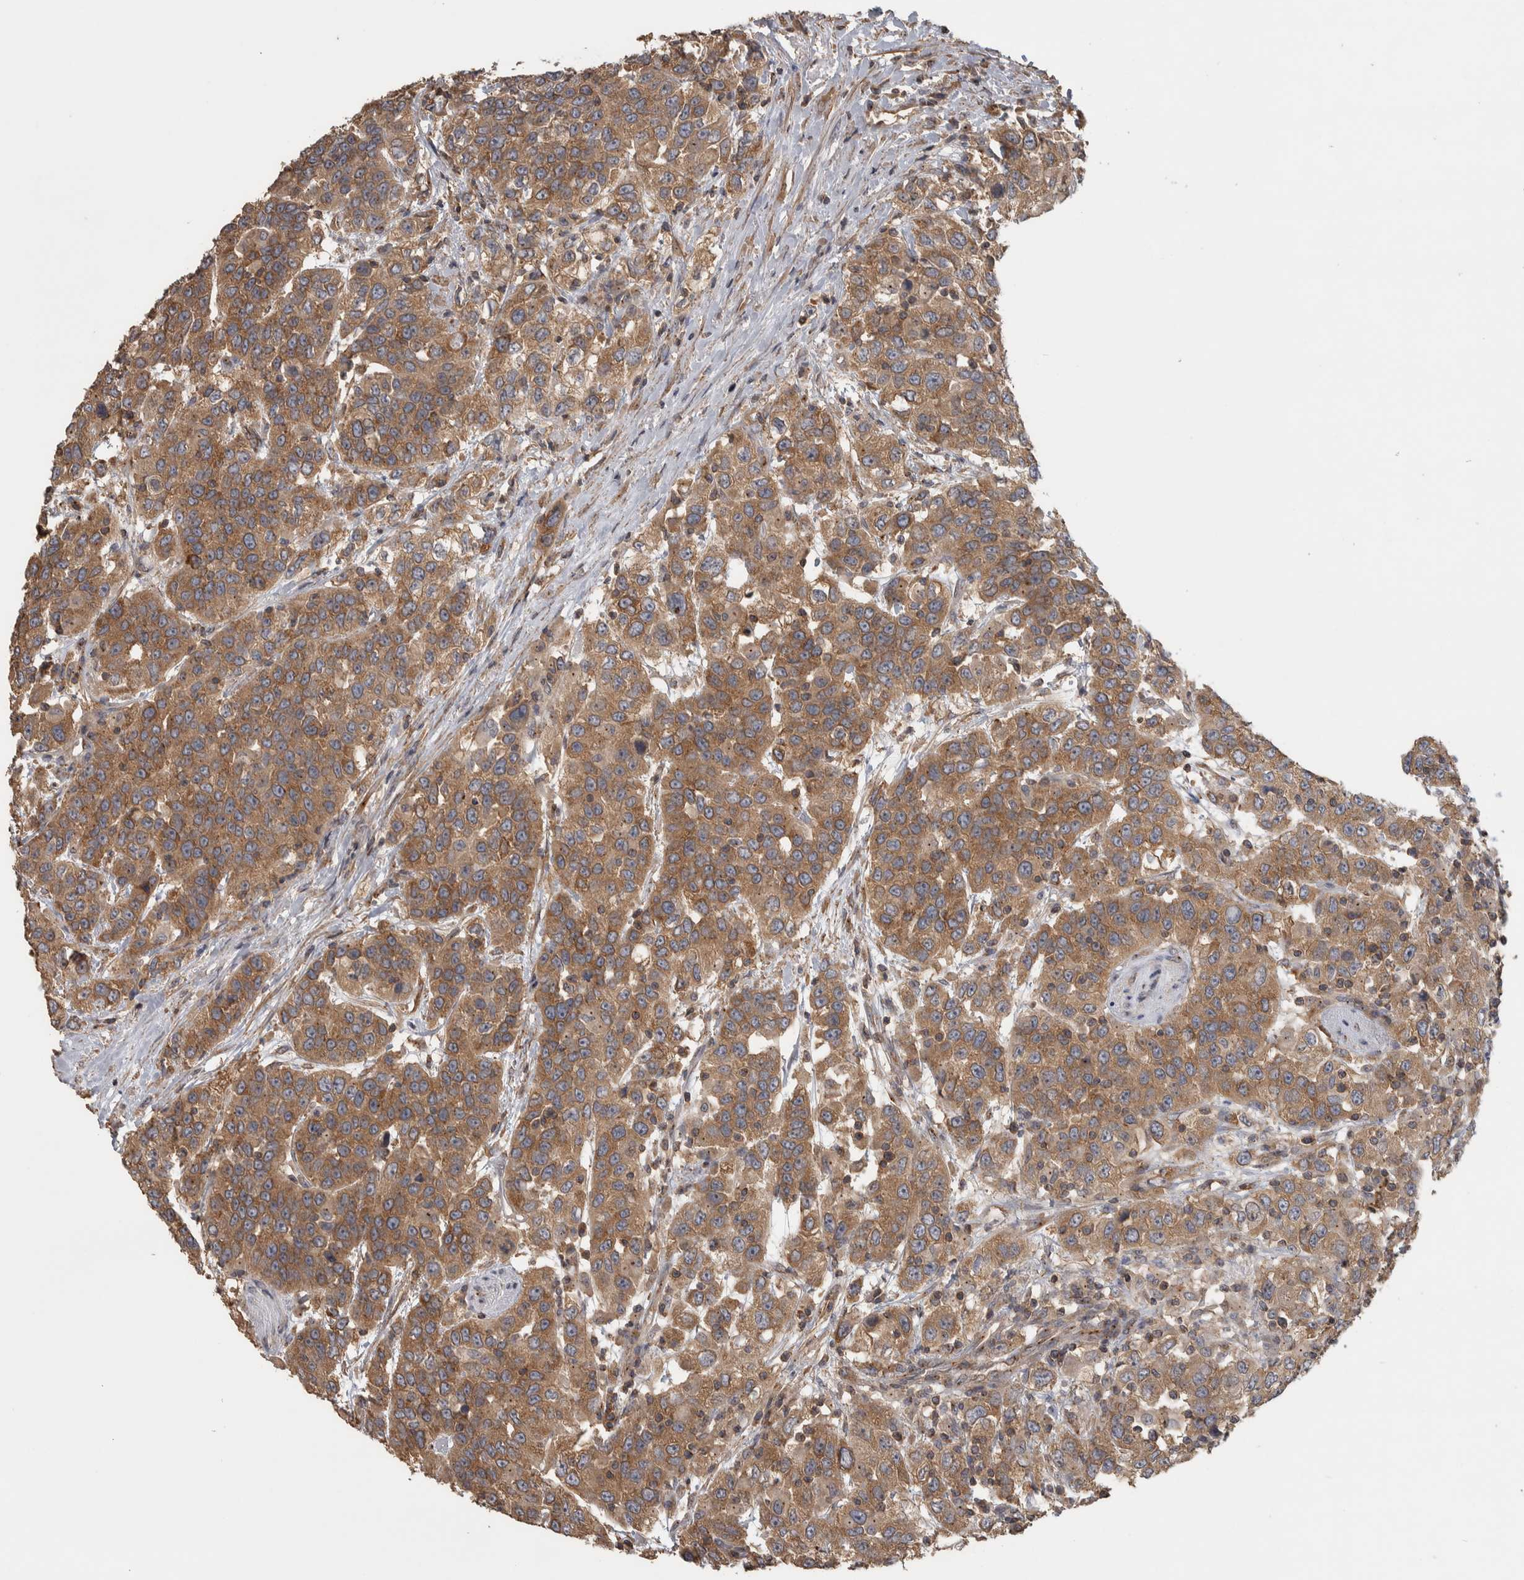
{"staining": {"intensity": "moderate", "quantity": ">75%", "location": "cytoplasmic/membranous"}, "tissue": "urothelial cancer", "cell_type": "Tumor cells", "image_type": "cancer", "snomed": [{"axis": "morphology", "description": "Urothelial carcinoma, High grade"}, {"axis": "topography", "description": "Urinary bladder"}], "caption": "This image demonstrates immunohistochemistry (IHC) staining of human high-grade urothelial carcinoma, with medium moderate cytoplasmic/membranous expression in approximately >75% of tumor cells.", "gene": "IFRD1", "patient": {"sex": "female", "age": 80}}